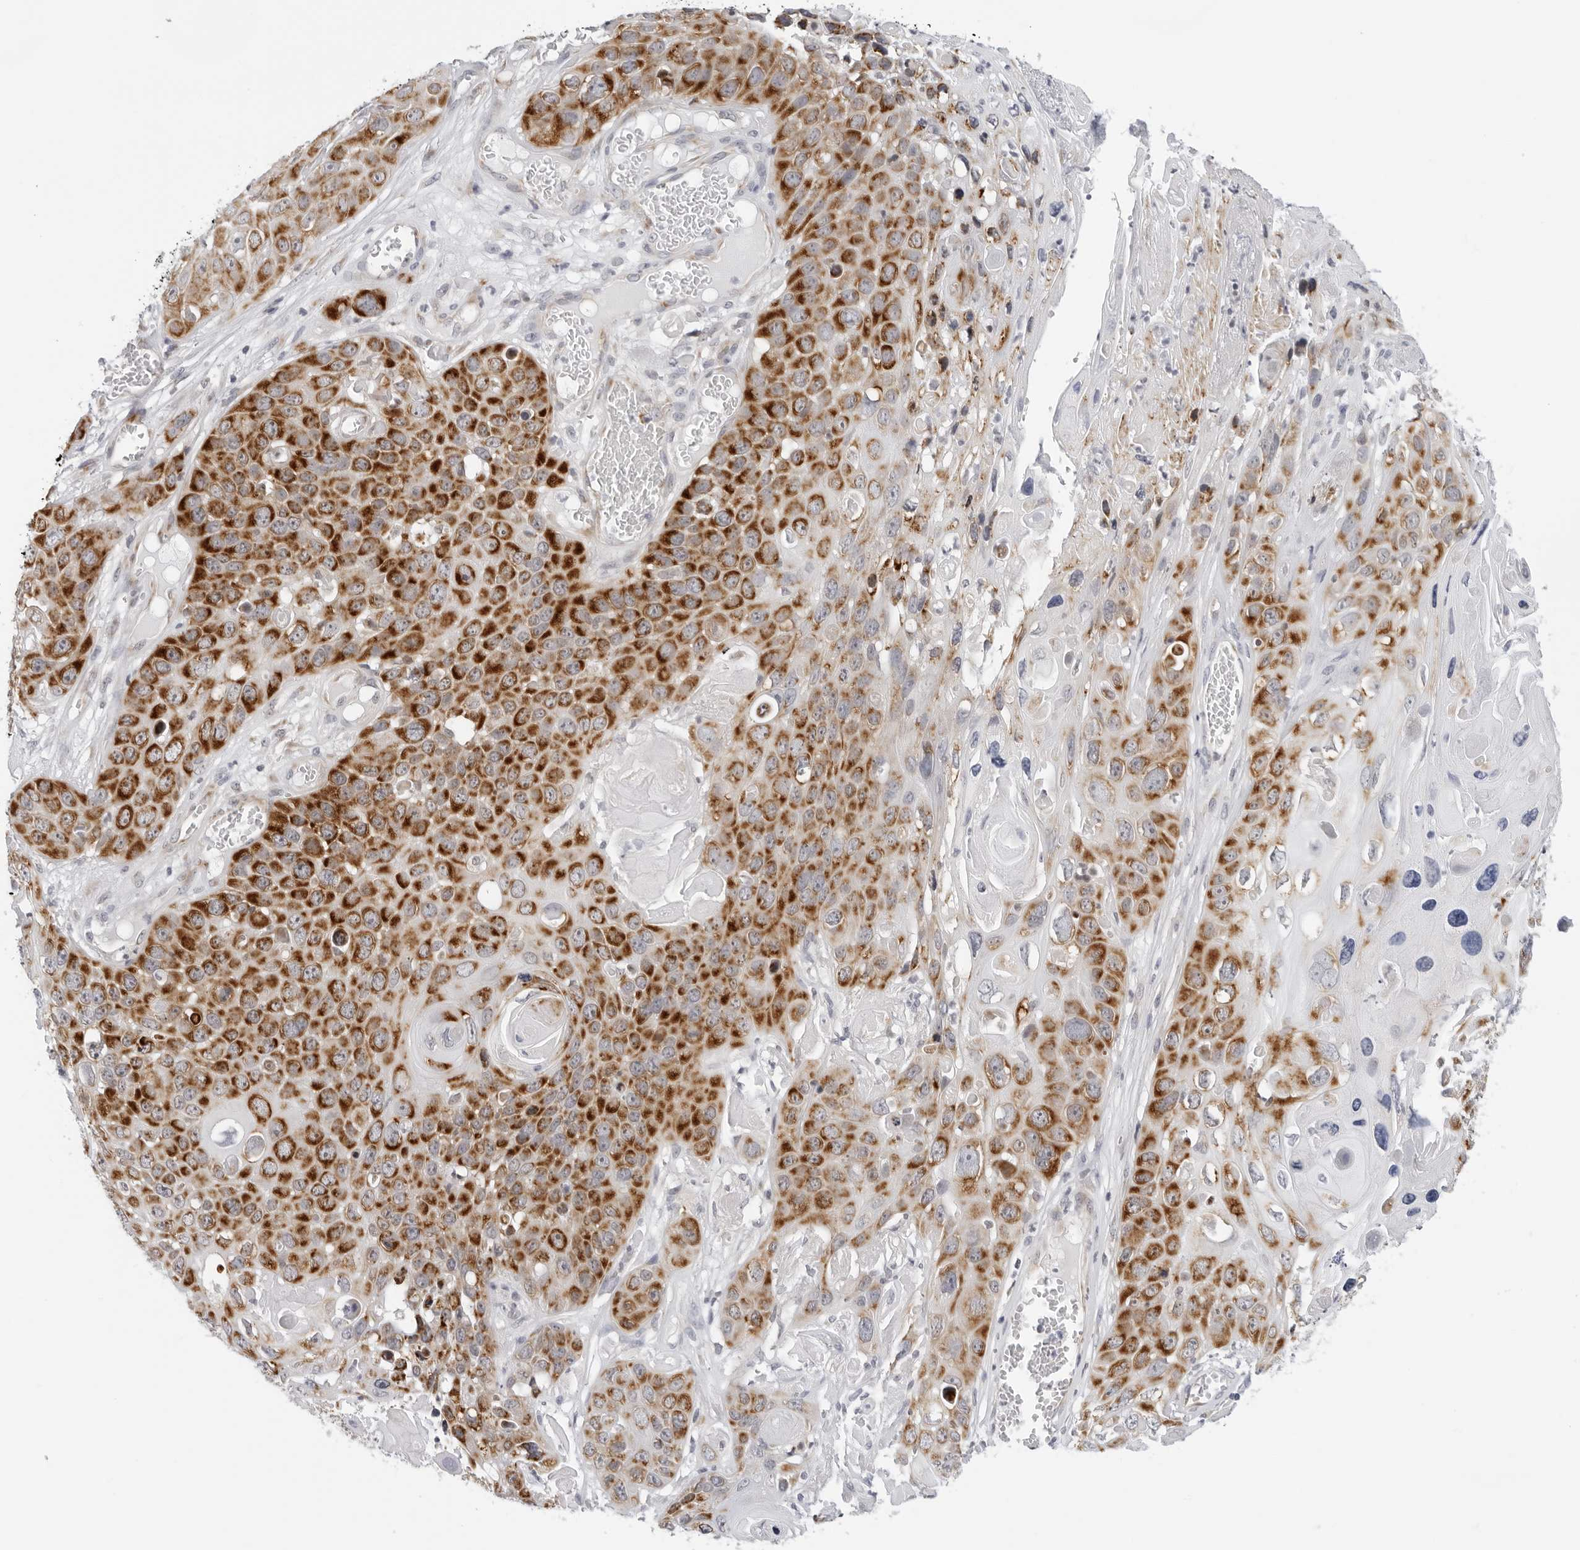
{"staining": {"intensity": "strong", "quantity": ">75%", "location": "cytoplasmic/membranous"}, "tissue": "skin cancer", "cell_type": "Tumor cells", "image_type": "cancer", "snomed": [{"axis": "morphology", "description": "Squamous cell carcinoma, NOS"}, {"axis": "topography", "description": "Skin"}], "caption": "Brown immunohistochemical staining in human skin cancer exhibits strong cytoplasmic/membranous staining in about >75% of tumor cells. (Brightfield microscopy of DAB IHC at high magnification).", "gene": "CIART", "patient": {"sex": "male", "age": 55}}